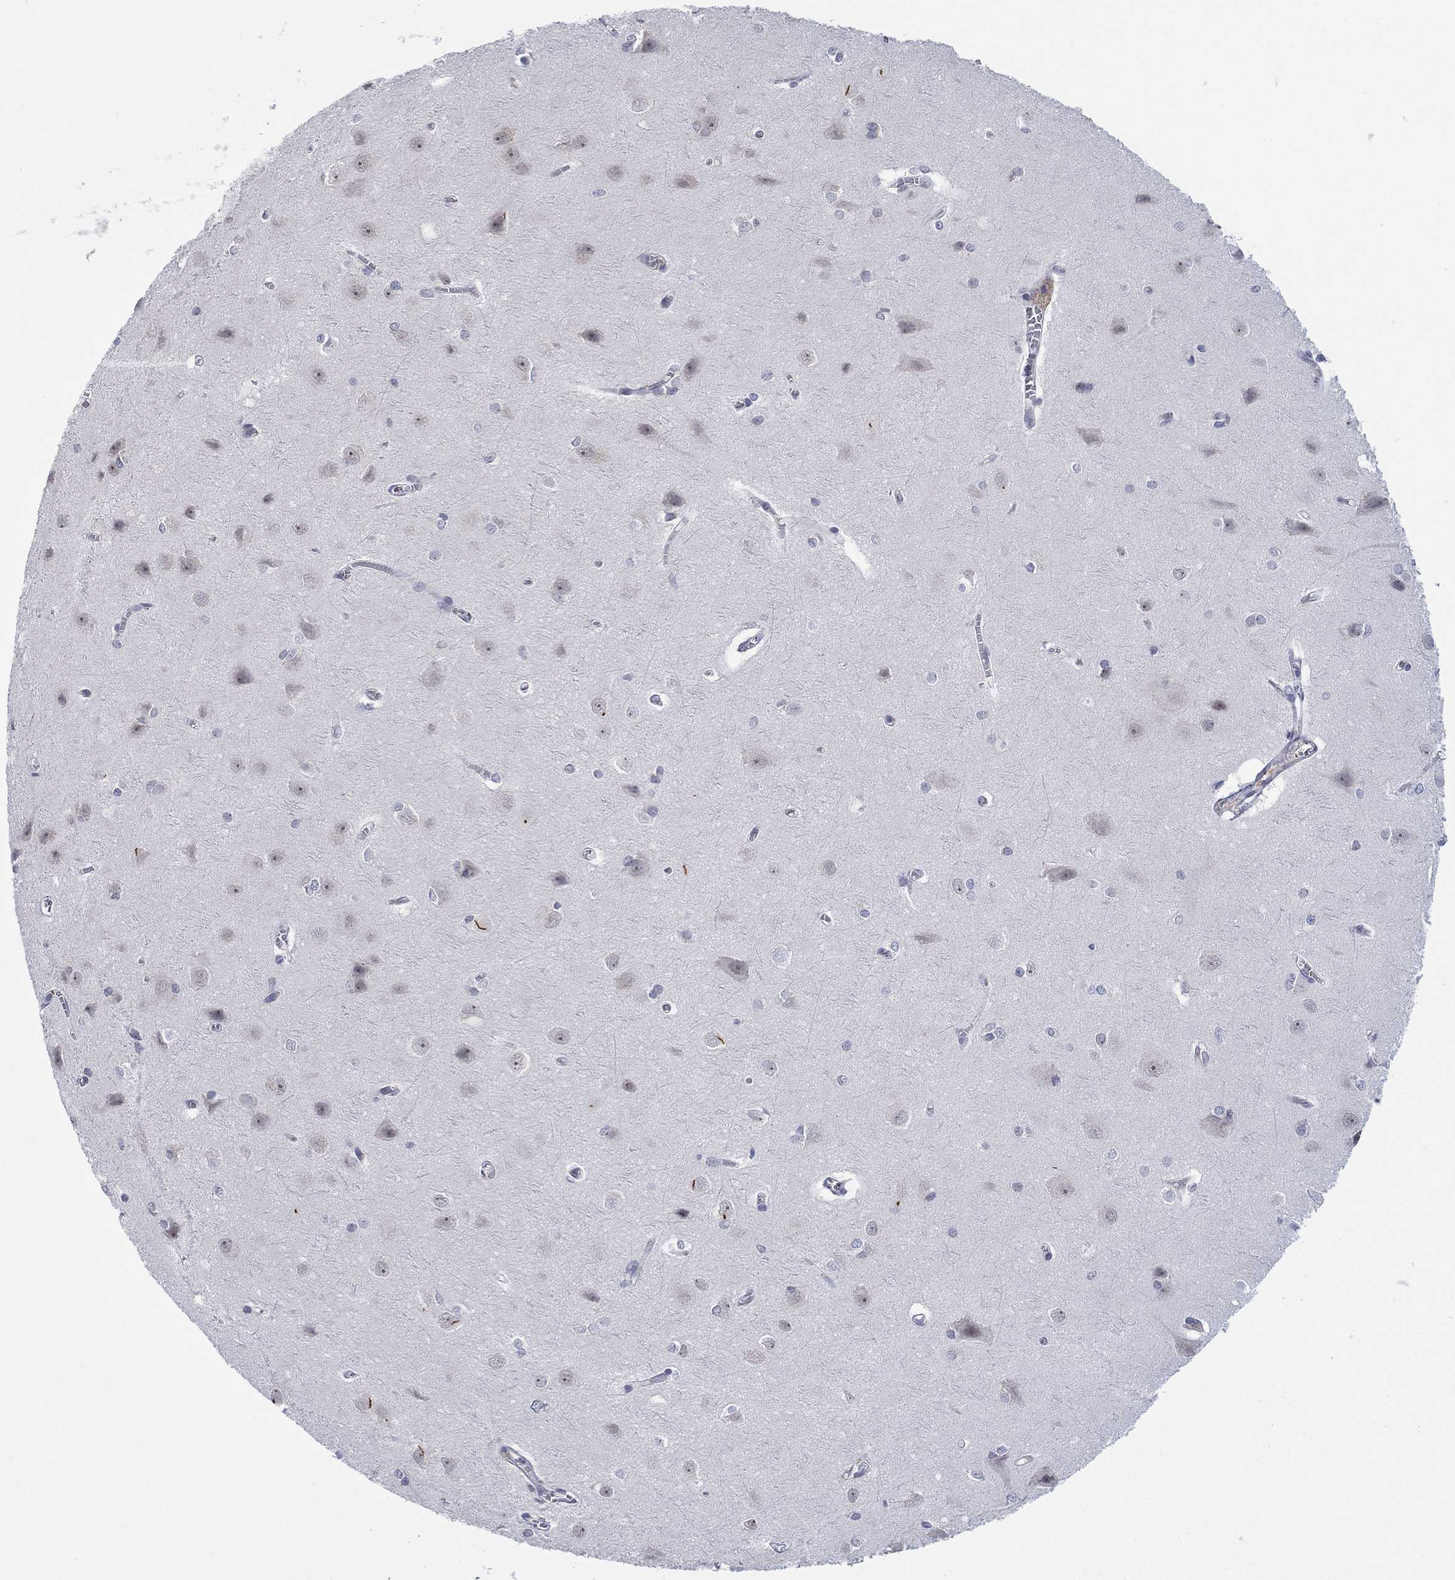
{"staining": {"intensity": "negative", "quantity": "none", "location": "none"}, "tissue": "cerebral cortex", "cell_type": "Endothelial cells", "image_type": "normal", "snomed": [{"axis": "morphology", "description": "Normal tissue, NOS"}, {"axis": "topography", "description": "Cerebral cortex"}], "caption": "Unremarkable cerebral cortex was stained to show a protein in brown. There is no significant staining in endothelial cells. The staining is performed using DAB (3,3'-diaminobenzidine) brown chromogen with nuclei counter-stained in using hematoxylin.", "gene": "MTRFR", "patient": {"sex": "male", "age": 37}}